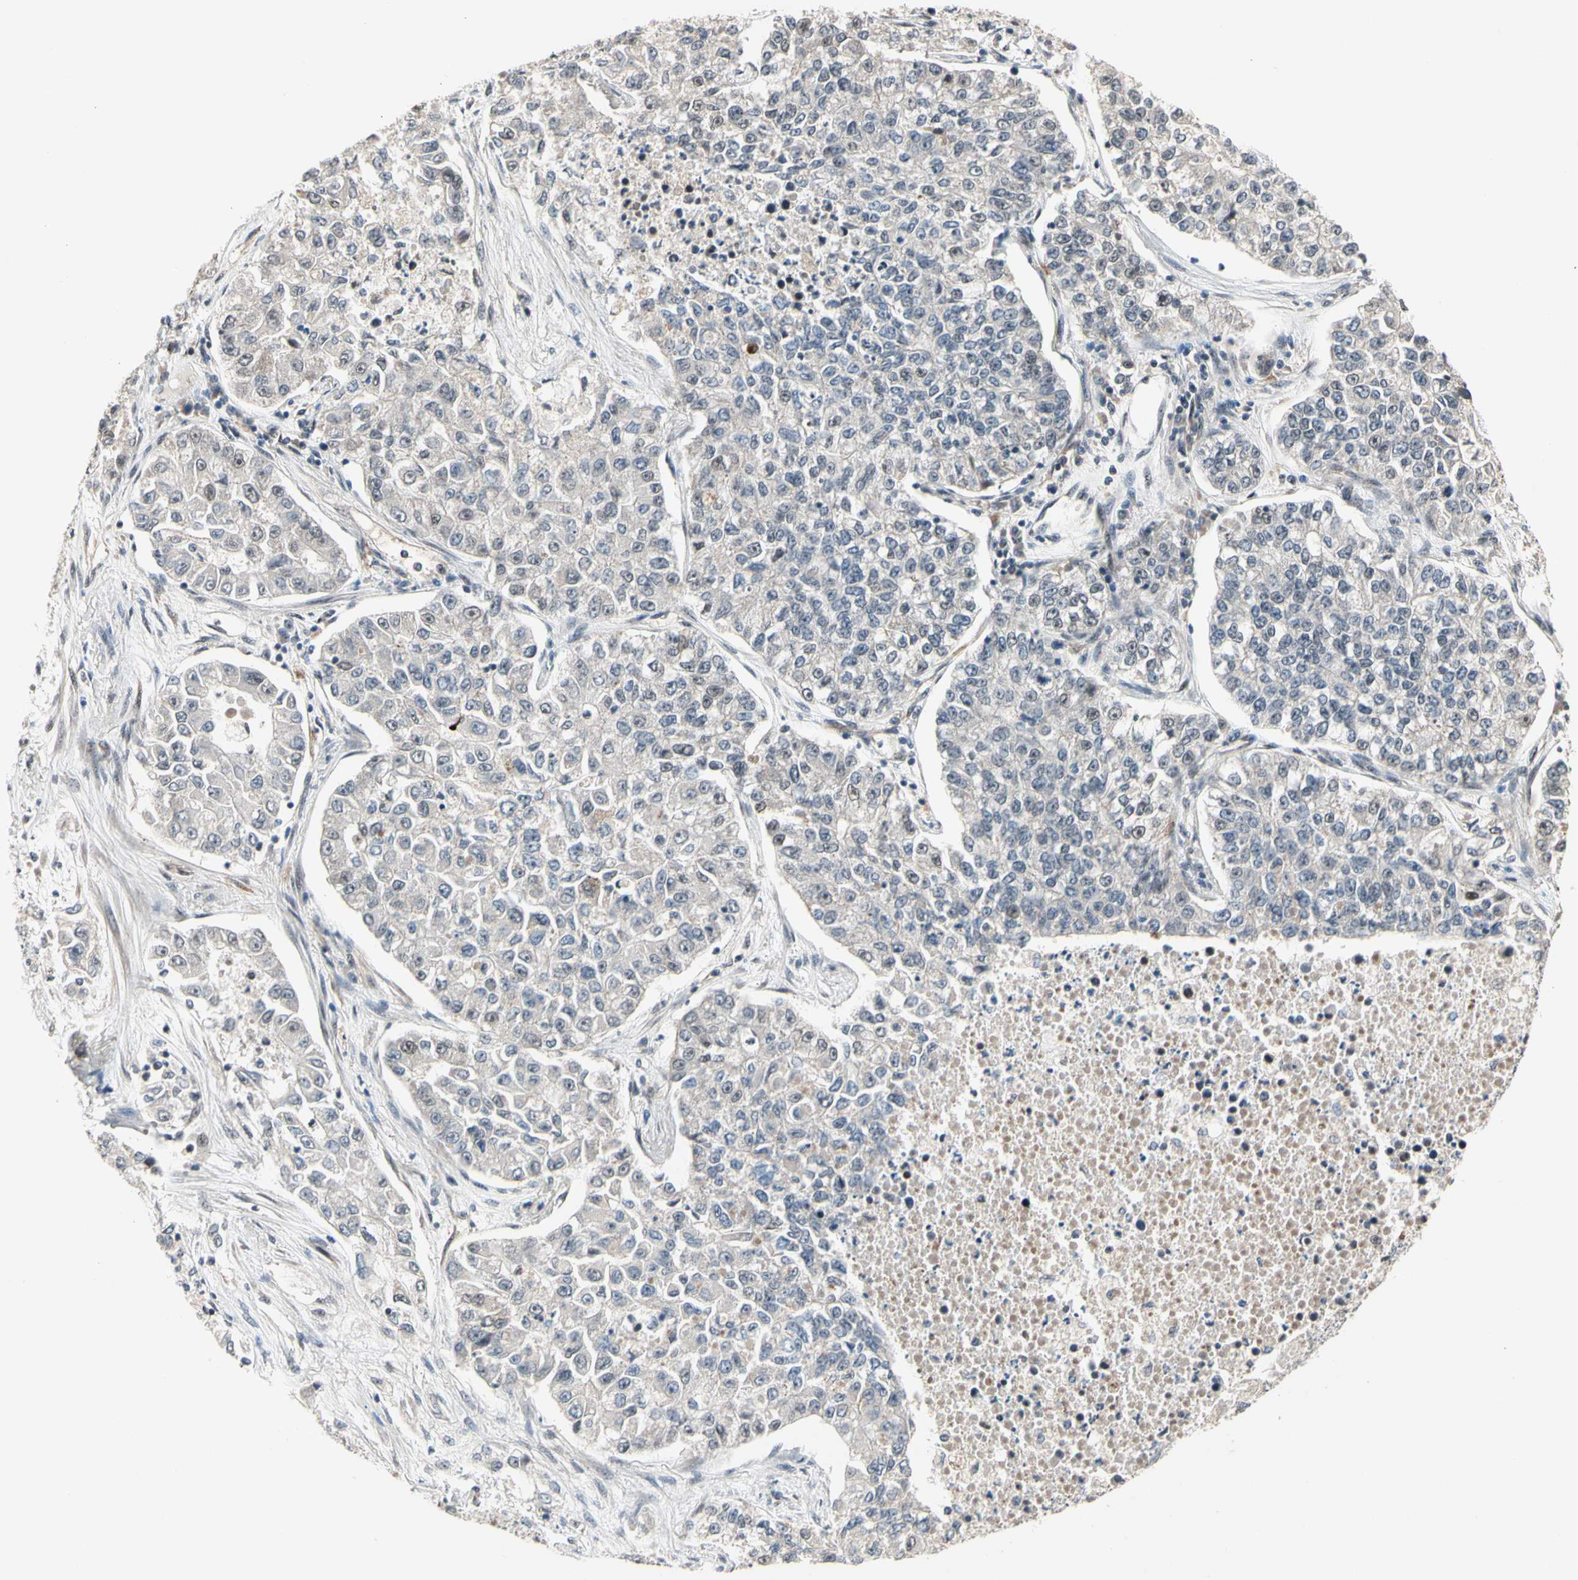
{"staining": {"intensity": "weak", "quantity": ">75%", "location": "cytoplasmic/membranous"}, "tissue": "lung cancer", "cell_type": "Tumor cells", "image_type": "cancer", "snomed": [{"axis": "morphology", "description": "Adenocarcinoma, NOS"}, {"axis": "topography", "description": "Lung"}], "caption": "Lung cancer was stained to show a protein in brown. There is low levels of weak cytoplasmic/membranous positivity in about >75% of tumor cells.", "gene": "NGEF", "patient": {"sex": "male", "age": 49}}